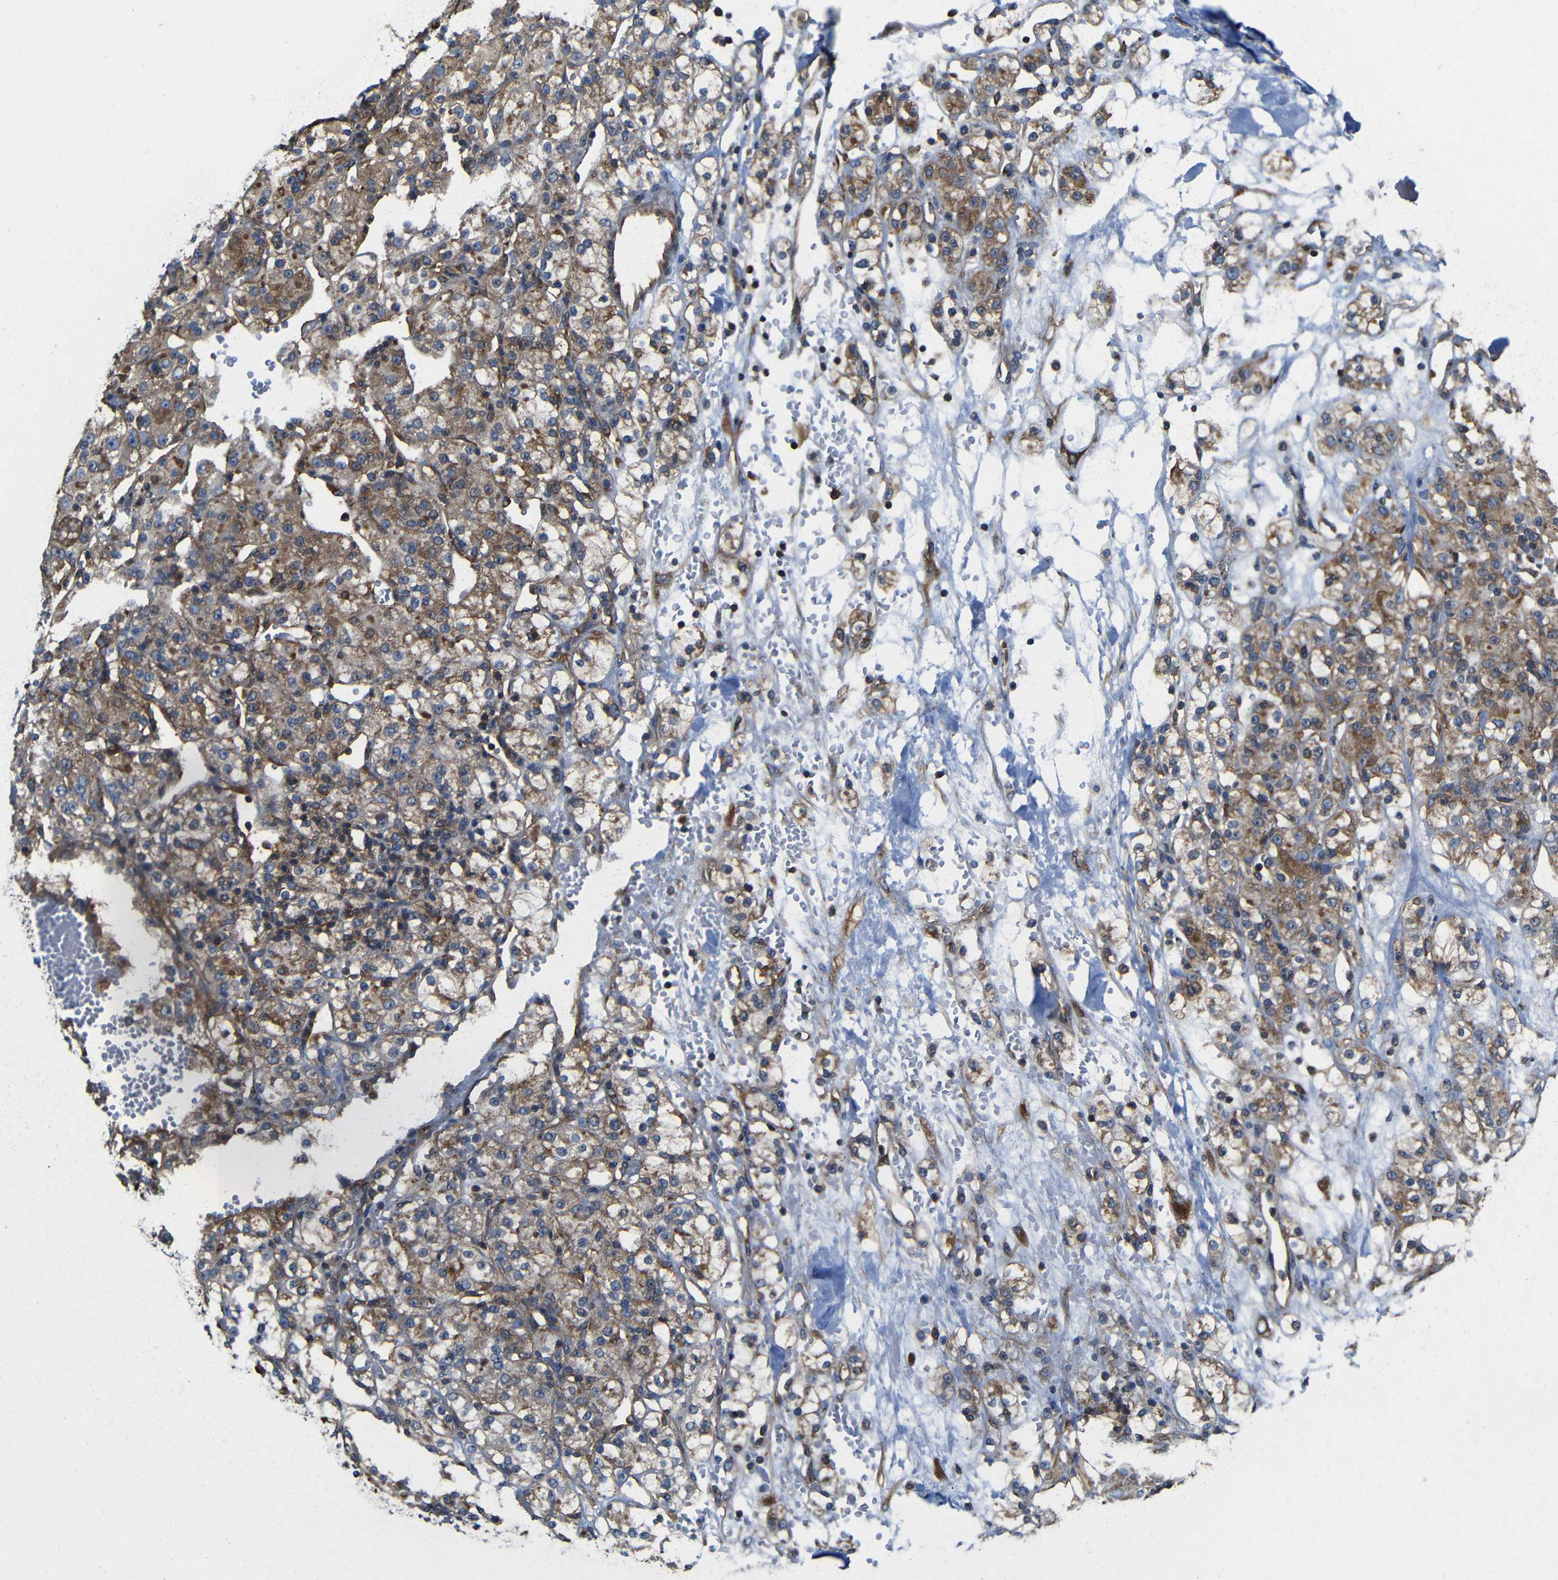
{"staining": {"intensity": "moderate", "quantity": ">75%", "location": "cytoplasmic/membranous"}, "tissue": "renal cancer", "cell_type": "Tumor cells", "image_type": "cancer", "snomed": [{"axis": "morphology", "description": "Normal tissue, NOS"}, {"axis": "morphology", "description": "Adenocarcinoma, NOS"}, {"axis": "topography", "description": "Kidney"}], "caption": "Tumor cells demonstrate moderate cytoplasmic/membranous expression in about >75% of cells in renal cancer.", "gene": "PTCH1", "patient": {"sex": "male", "age": 61}}